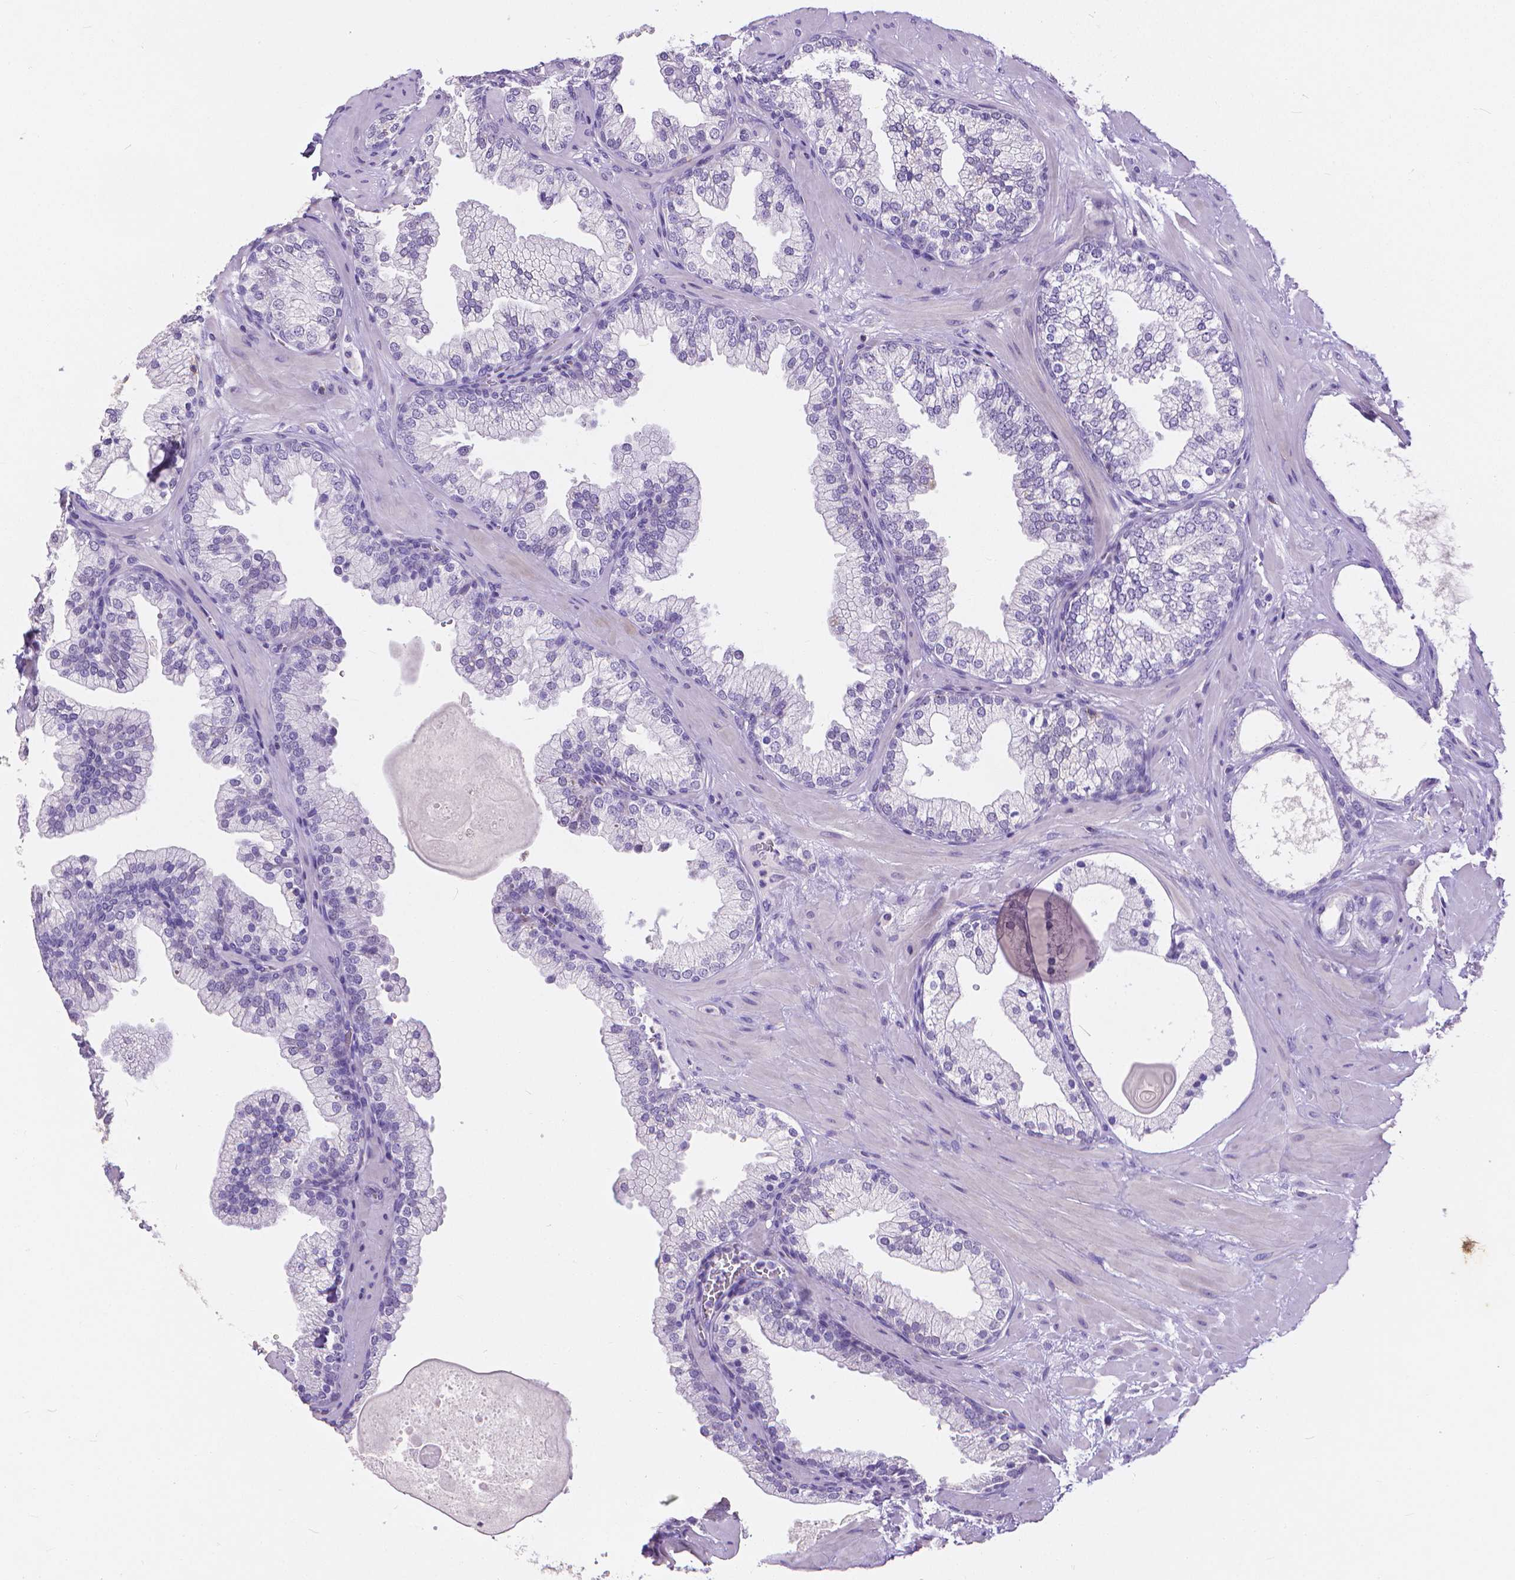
{"staining": {"intensity": "negative", "quantity": "none", "location": "none"}, "tissue": "prostate", "cell_type": "Glandular cells", "image_type": "normal", "snomed": [{"axis": "morphology", "description": "Normal tissue, NOS"}, {"axis": "topography", "description": "Prostate"}, {"axis": "topography", "description": "Peripheral nerve tissue"}], "caption": "Protein analysis of benign prostate exhibits no significant expression in glandular cells. The staining is performed using DAB (3,3'-diaminobenzidine) brown chromogen with nuclei counter-stained in using hematoxylin.", "gene": "CD4", "patient": {"sex": "male", "age": 61}}